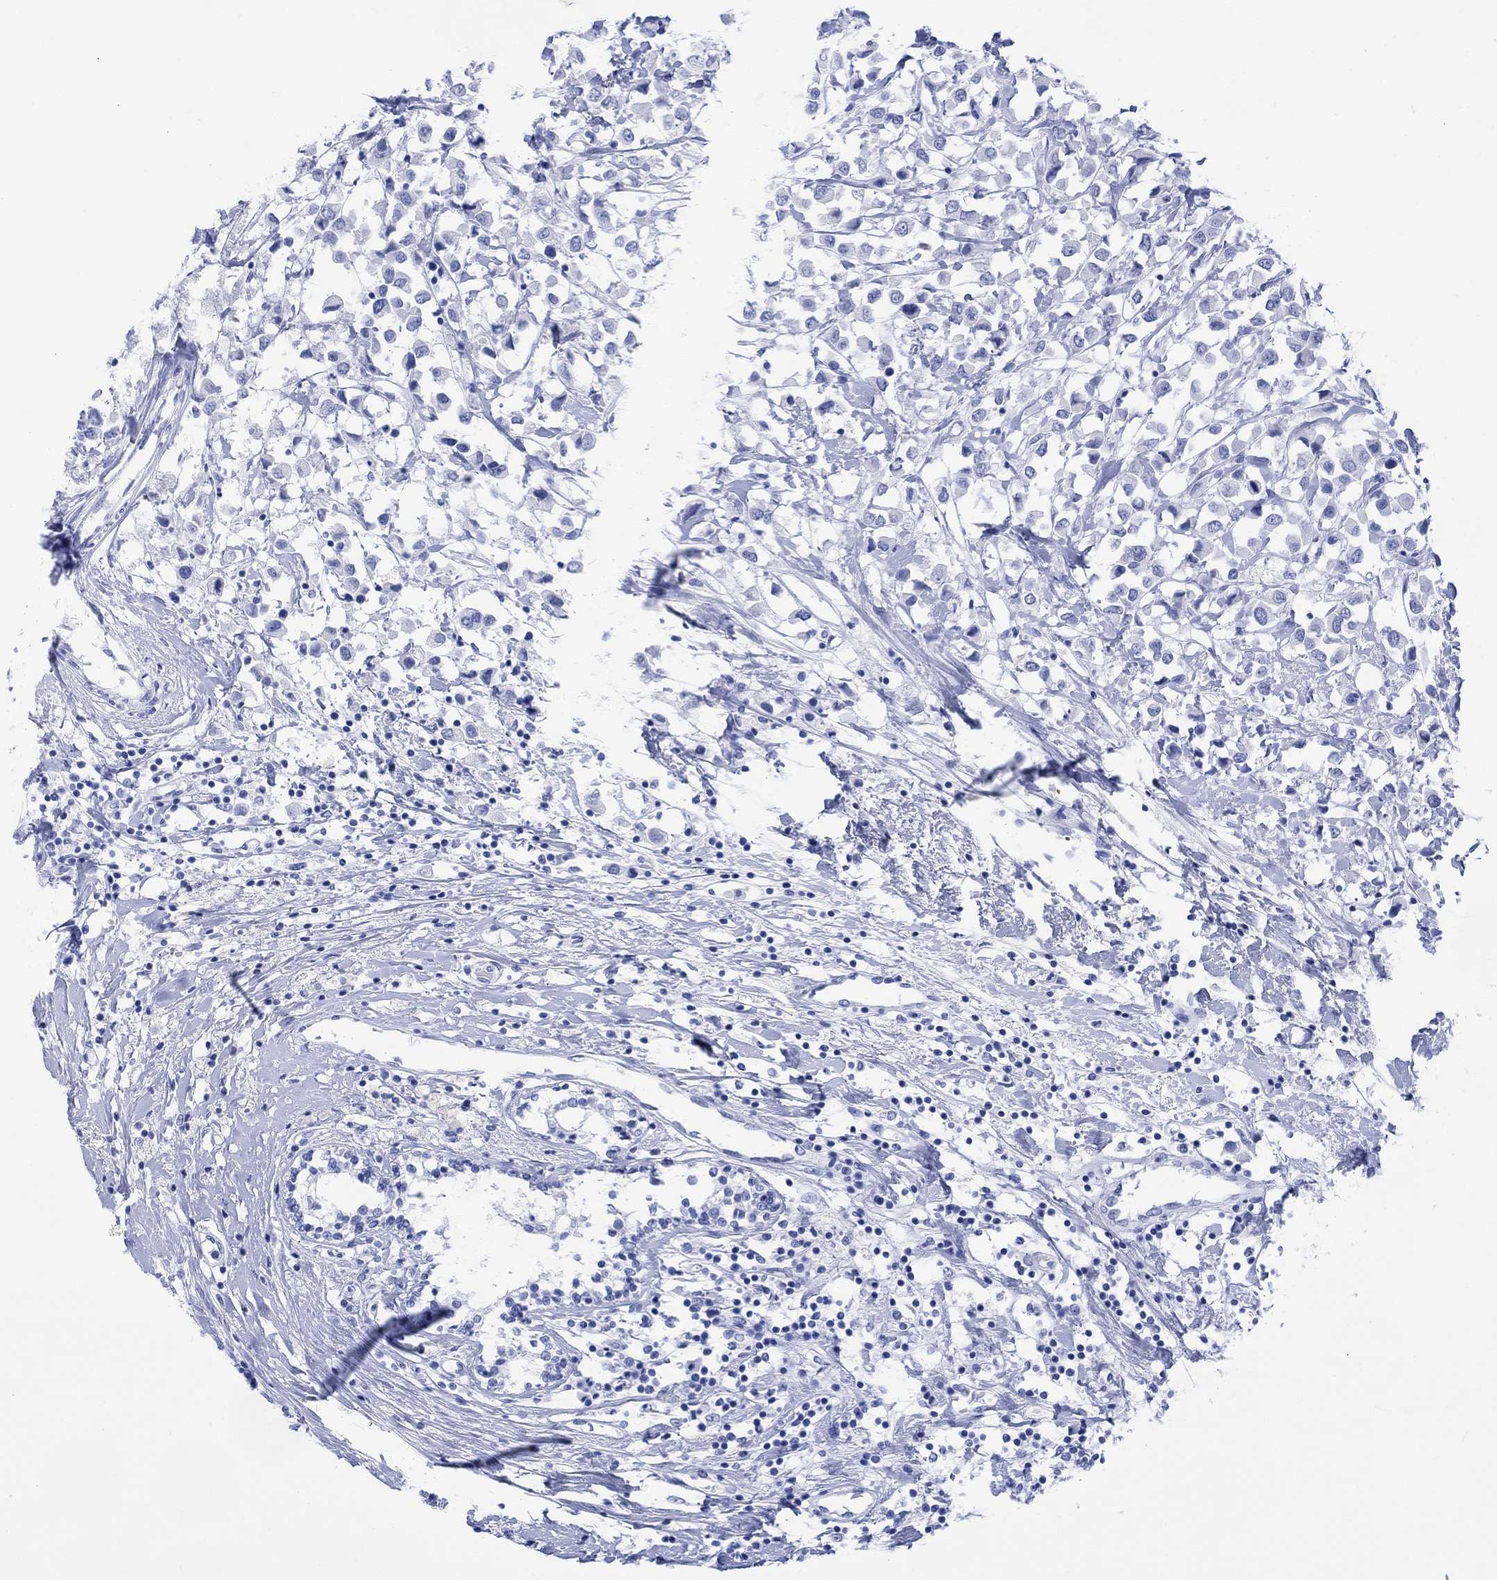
{"staining": {"intensity": "negative", "quantity": "none", "location": "none"}, "tissue": "breast cancer", "cell_type": "Tumor cells", "image_type": "cancer", "snomed": [{"axis": "morphology", "description": "Duct carcinoma"}, {"axis": "topography", "description": "Breast"}], "caption": "This is a micrograph of immunohistochemistry staining of breast cancer (infiltrating ductal carcinoma), which shows no expression in tumor cells. Nuclei are stained in blue.", "gene": "CELF4", "patient": {"sex": "female", "age": 61}}